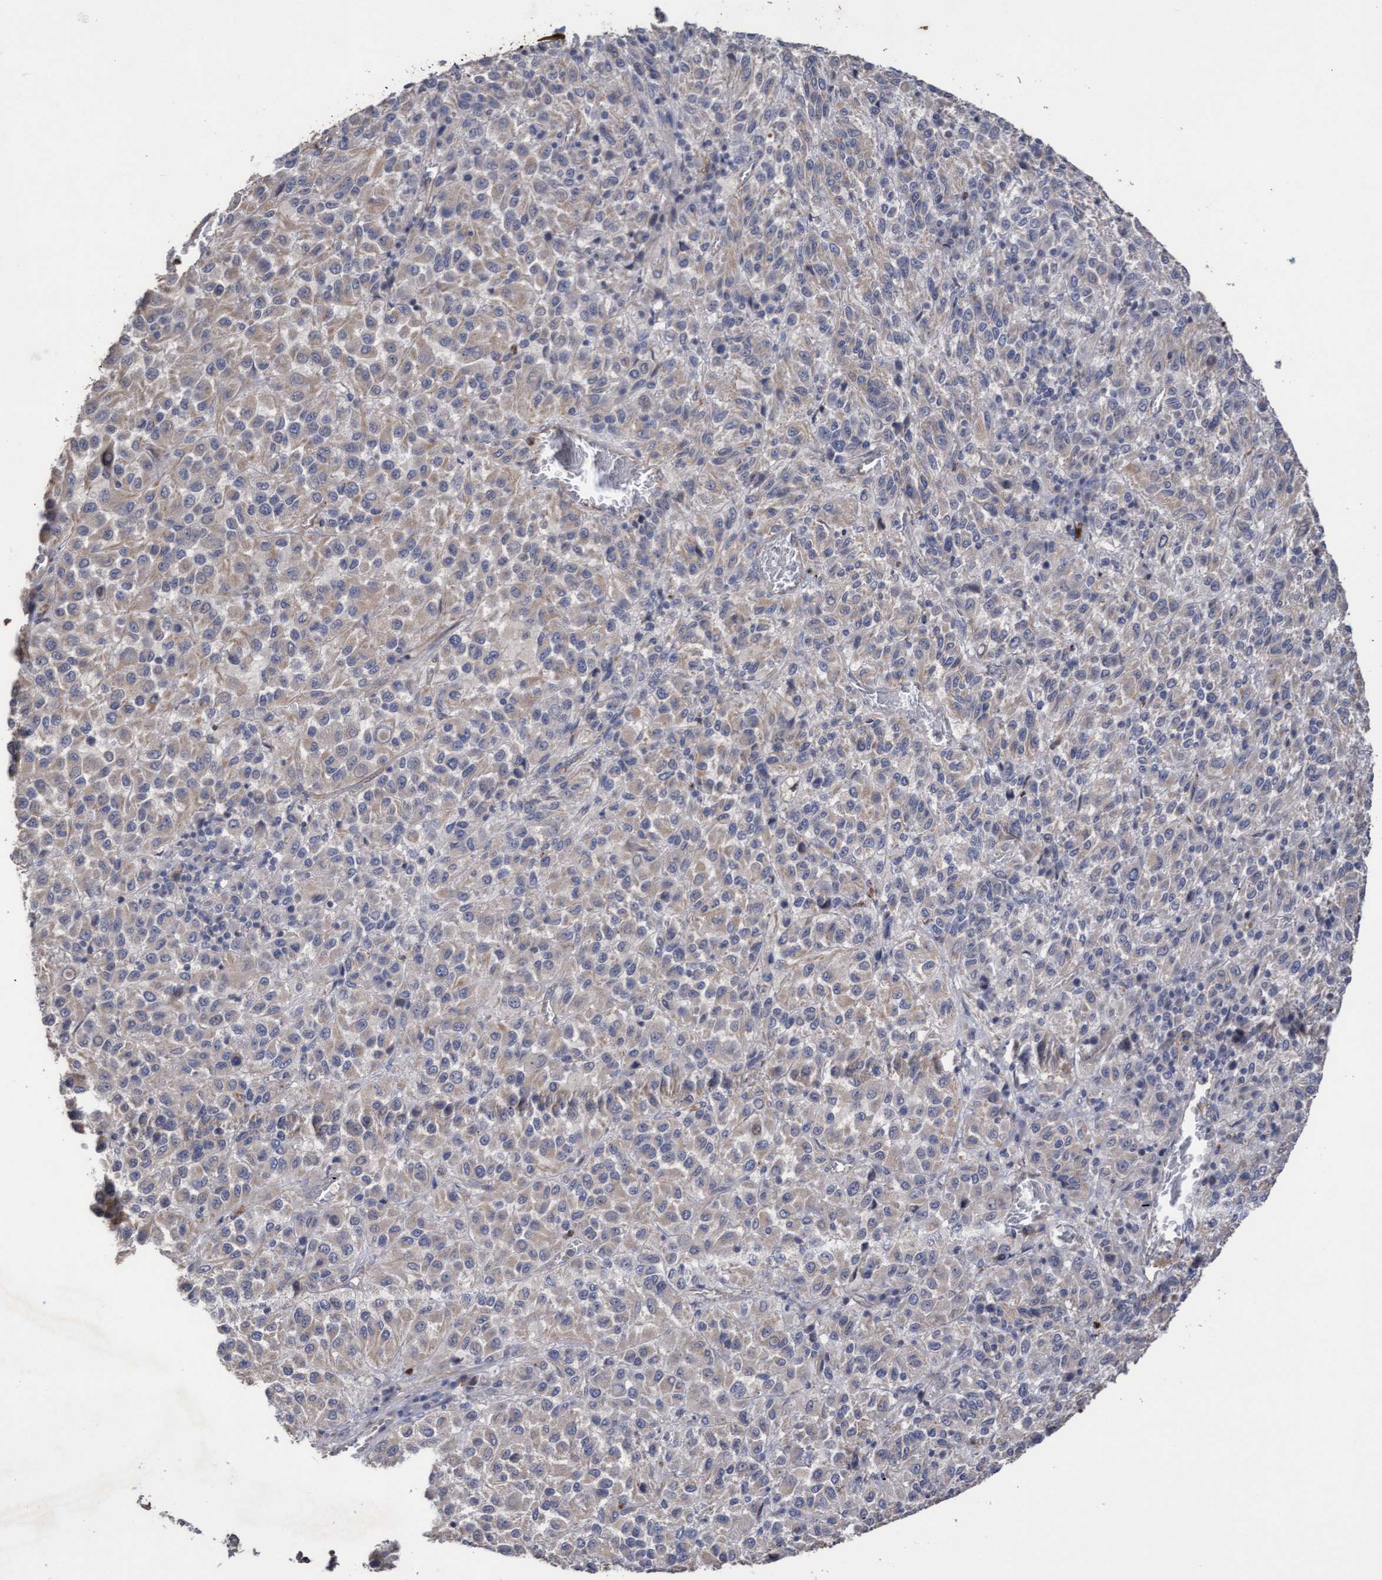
{"staining": {"intensity": "weak", "quantity": "<25%", "location": "cytoplasmic/membranous"}, "tissue": "skin cancer", "cell_type": "Tumor cells", "image_type": "cancer", "snomed": [{"axis": "morphology", "description": "Squamous cell carcinoma, NOS"}, {"axis": "topography", "description": "Skin"}], "caption": "Human skin cancer (squamous cell carcinoma) stained for a protein using immunohistochemistry reveals no staining in tumor cells.", "gene": "KRT24", "patient": {"sex": "female", "age": 73}}